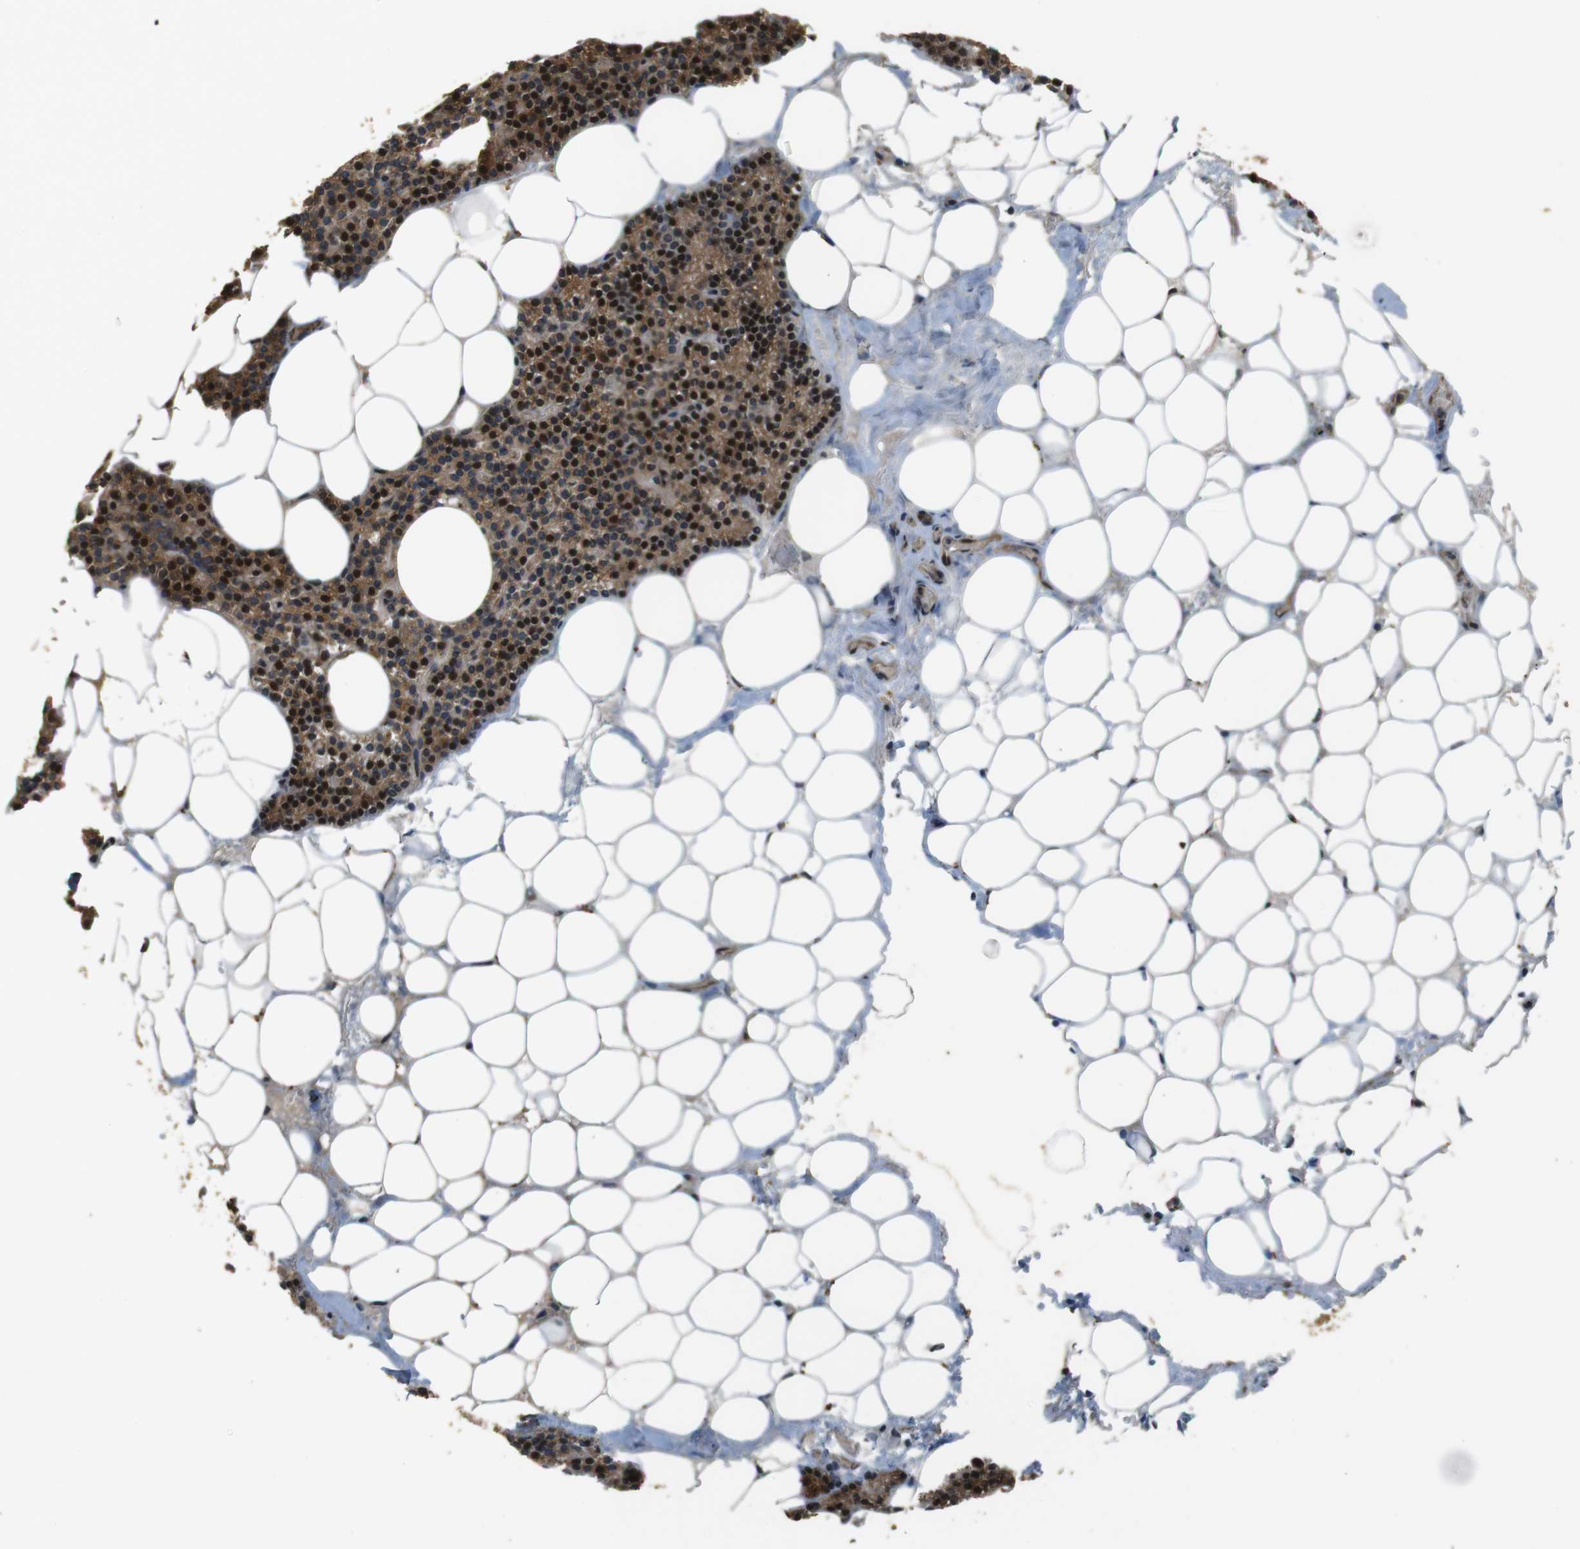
{"staining": {"intensity": "moderate", "quantity": ">75%", "location": "cytoplasmic/membranous,nuclear"}, "tissue": "parathyroid gland", "cell_type": "Glandular cells", "image_type": "normal", "snomed": [{"axis": "morphology", "description": "Normal tissue, NOS"}, {"axis": "morphology", "description": "Adenoma, NOS"}, {"axis": "topography", "description": "Parathyroid gland"}], "caption": "Immunohistochemistry of unremarkable parathyroid gland exhibits medium levels of moderate cytoplasmic/membranous,nuclear expression in approximately >75% of glandular cells. The protein of interest is stained brown, and the nuclei are stained in blue (DAB (3,3'-diaminobenzidine) IHC with brightfield microscopy, high magnification).", "gene": "MSRB3", "patient": {"sex": "female", "age": 51}}